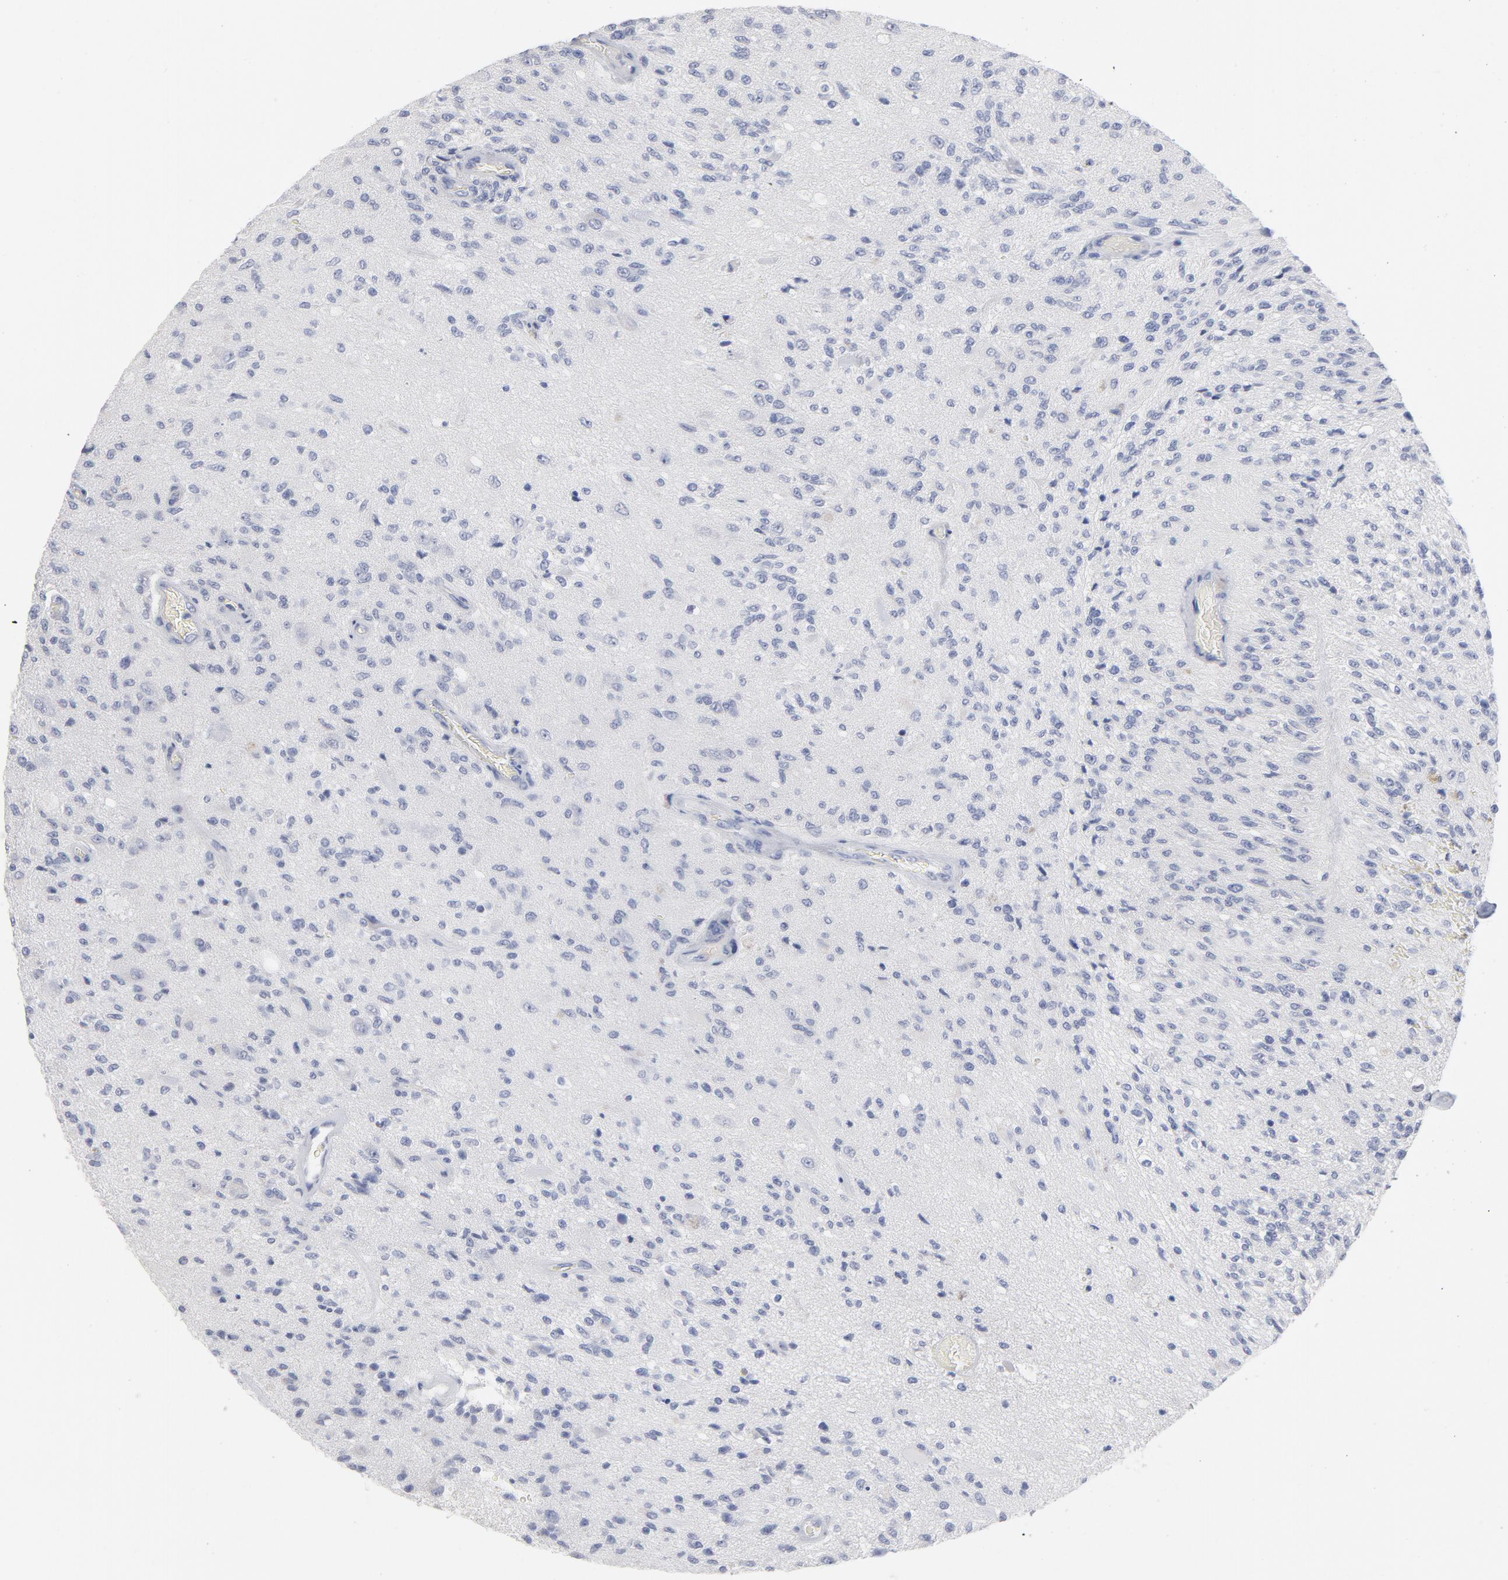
{"staining": {"intensity": "negative", "quantity": "none", "location": "none"}, "tissue": "glioma", "cell_type": "Tumor cells", "image_type": "cancer", "snomed": [{"axis": "morphology", "description": "Normal tissue, NOS"}, {"axis": "morphology", "description": "Glioma, malignant, High grade"}, {"axis": "topography", "description": "Cerebral cortex"}], "caption": "This is an IHC micrograph of glioma. There is no positivity in tumor cells.", "gene": "P2RY8", "patient": {"sex": "male", "age": 77}}